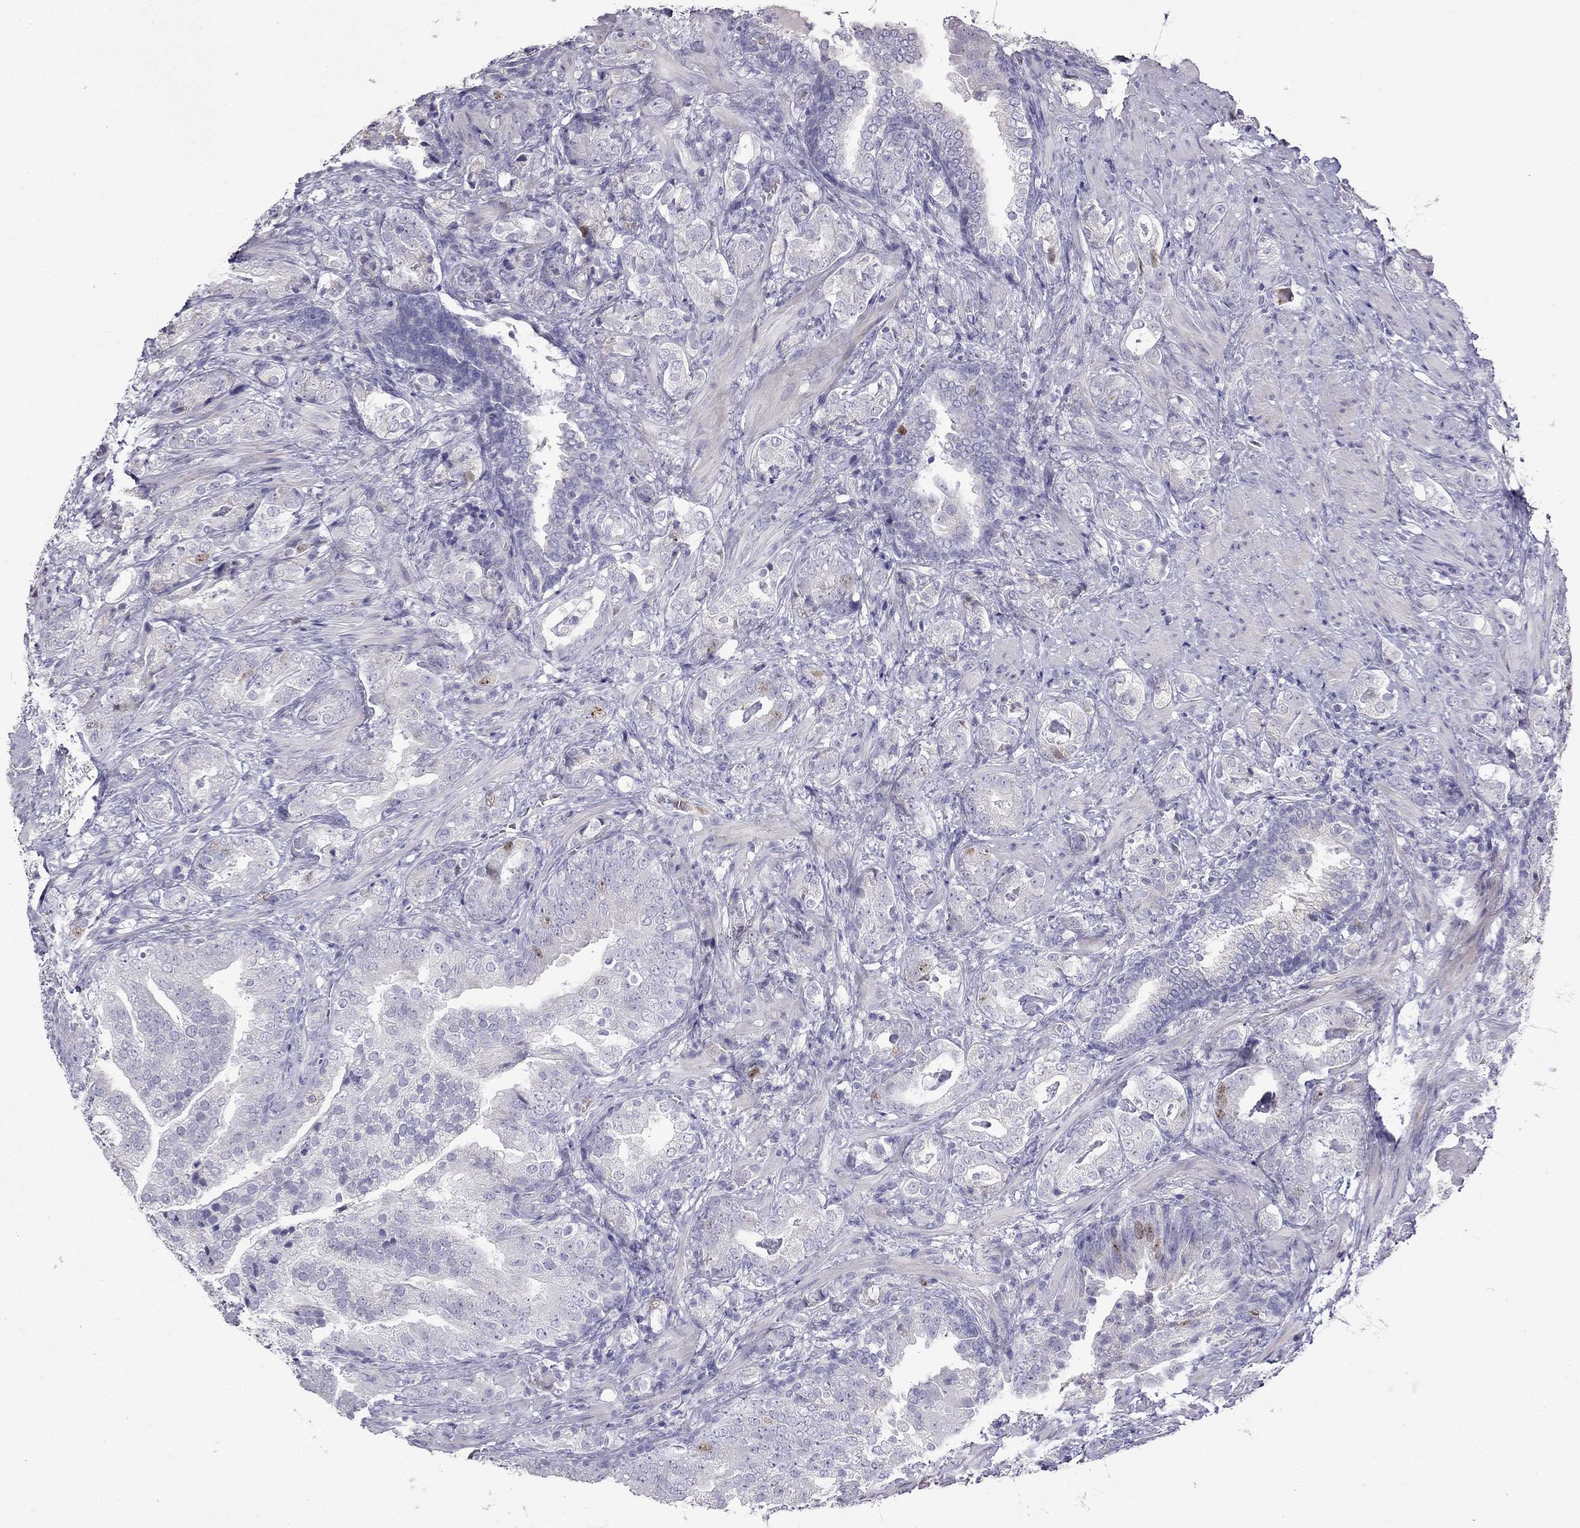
{"staining": {"intensity": "moderate", "quantity": "<25%", "location": "nuclear"}, "tissue": "prostate cancer", "cell_type": "Tumor cells", "image_type": "cancer", "snomed": [{"axis": "morphology", "description": "Adenocarcinoma, NOS"}, {"axis": "topography", "description": "Prostate"}], "caption": "Immunohistochemical staining of prostate adenocarcinoma shows moderate nuclear protein expression in approximately <25% of tumor cells.", "gene": "UHRF1", "patient": {"sex": "male", "age": 57}}